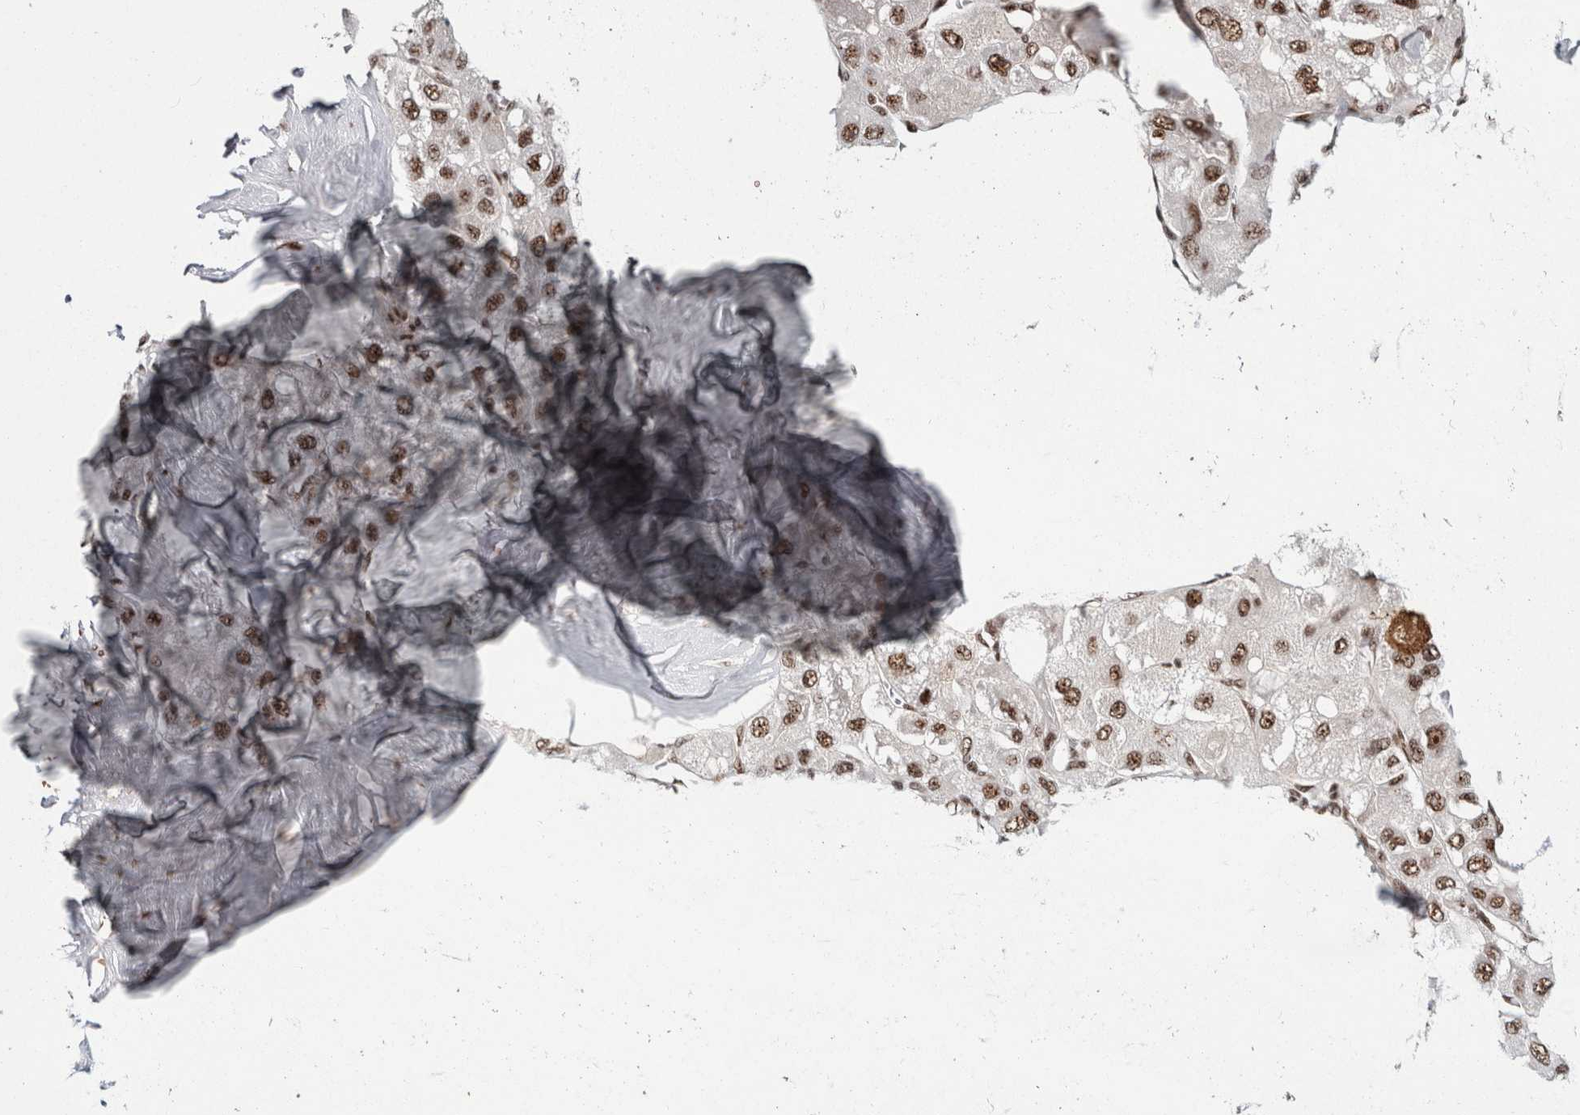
{"staining": {"intensity": "moderate", "quantity": ">75%", "location": "nuclear"}, "tissue": "liver cancer", "cell_type": "Tumor cells", "image_type": "cancer", "snomed": [{"axis": "morphology", "description": "Carcinoma, Hepatocellular, NOS"}, {"axis": "topography", "description": "Liver"}], "caption": "IHC staining of hepatocellular carcinoma (liver), which displays medium levels of moderate nuclear staining in about >75% of tumor cells indicating moderate nuclear protein expression. The staining was performed using DAB (3,3'-diaminobenzidine) (brown) for protein detection and nuclei were counterstained in hematoxylin (blue).", "gene": "MKNK1", "patient": {"sex": "male", "age": 80}}